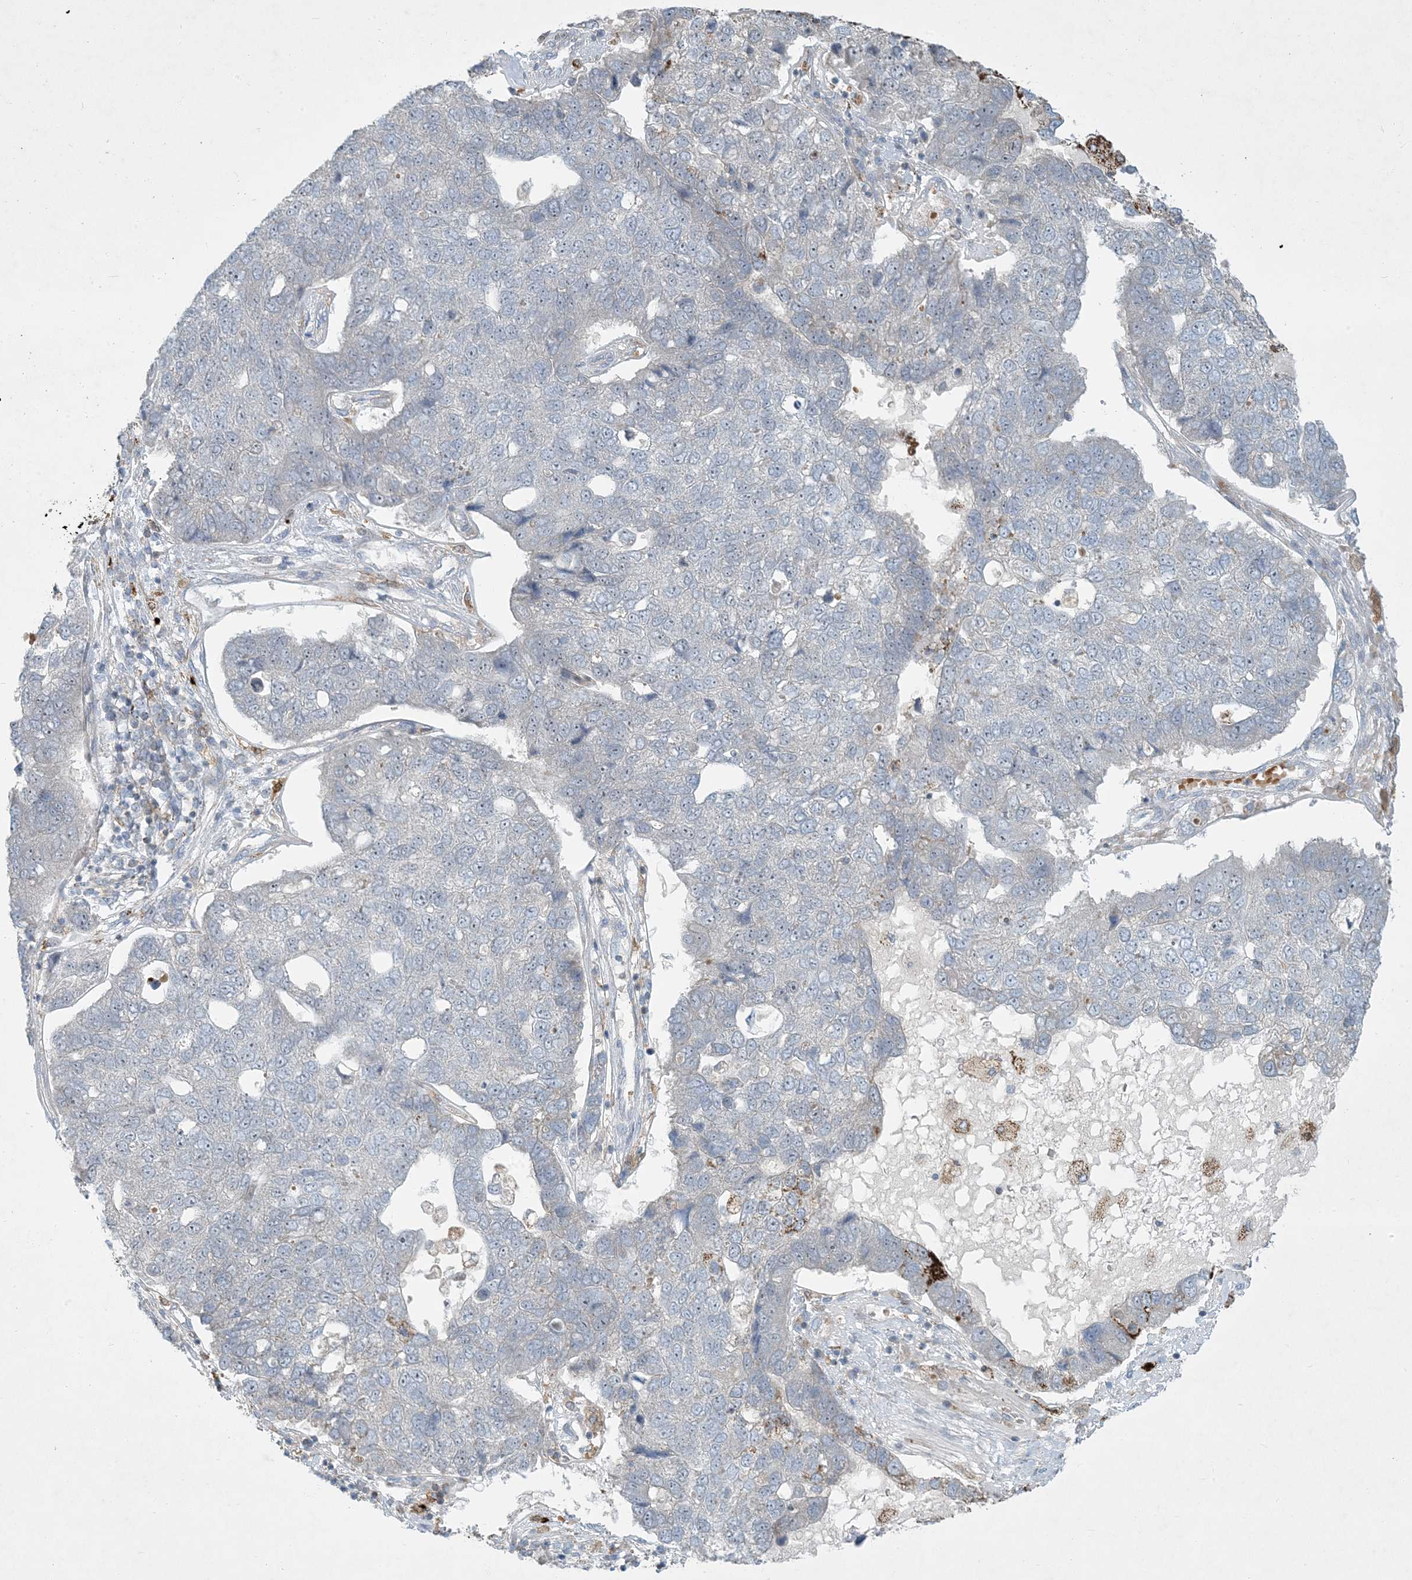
{"staining": {"intensity": "negative", "quantity": "none", "location": "none"}, "tissue": "pancreatic cancer", "cell_type": "Tumor cells", "image_type": "cancer", "snomed": [{"axis": "morphology", "description": "Adenocarcinoma, NOS"}, {"axis": "topography", "description": "Pancreas"}], "caption": "A micrograph of human pancreatic adenocarcinoma is negative for staining in tumor cells.", "gene": "LTN1", "patient": {"sex": "female", "age": 61}}